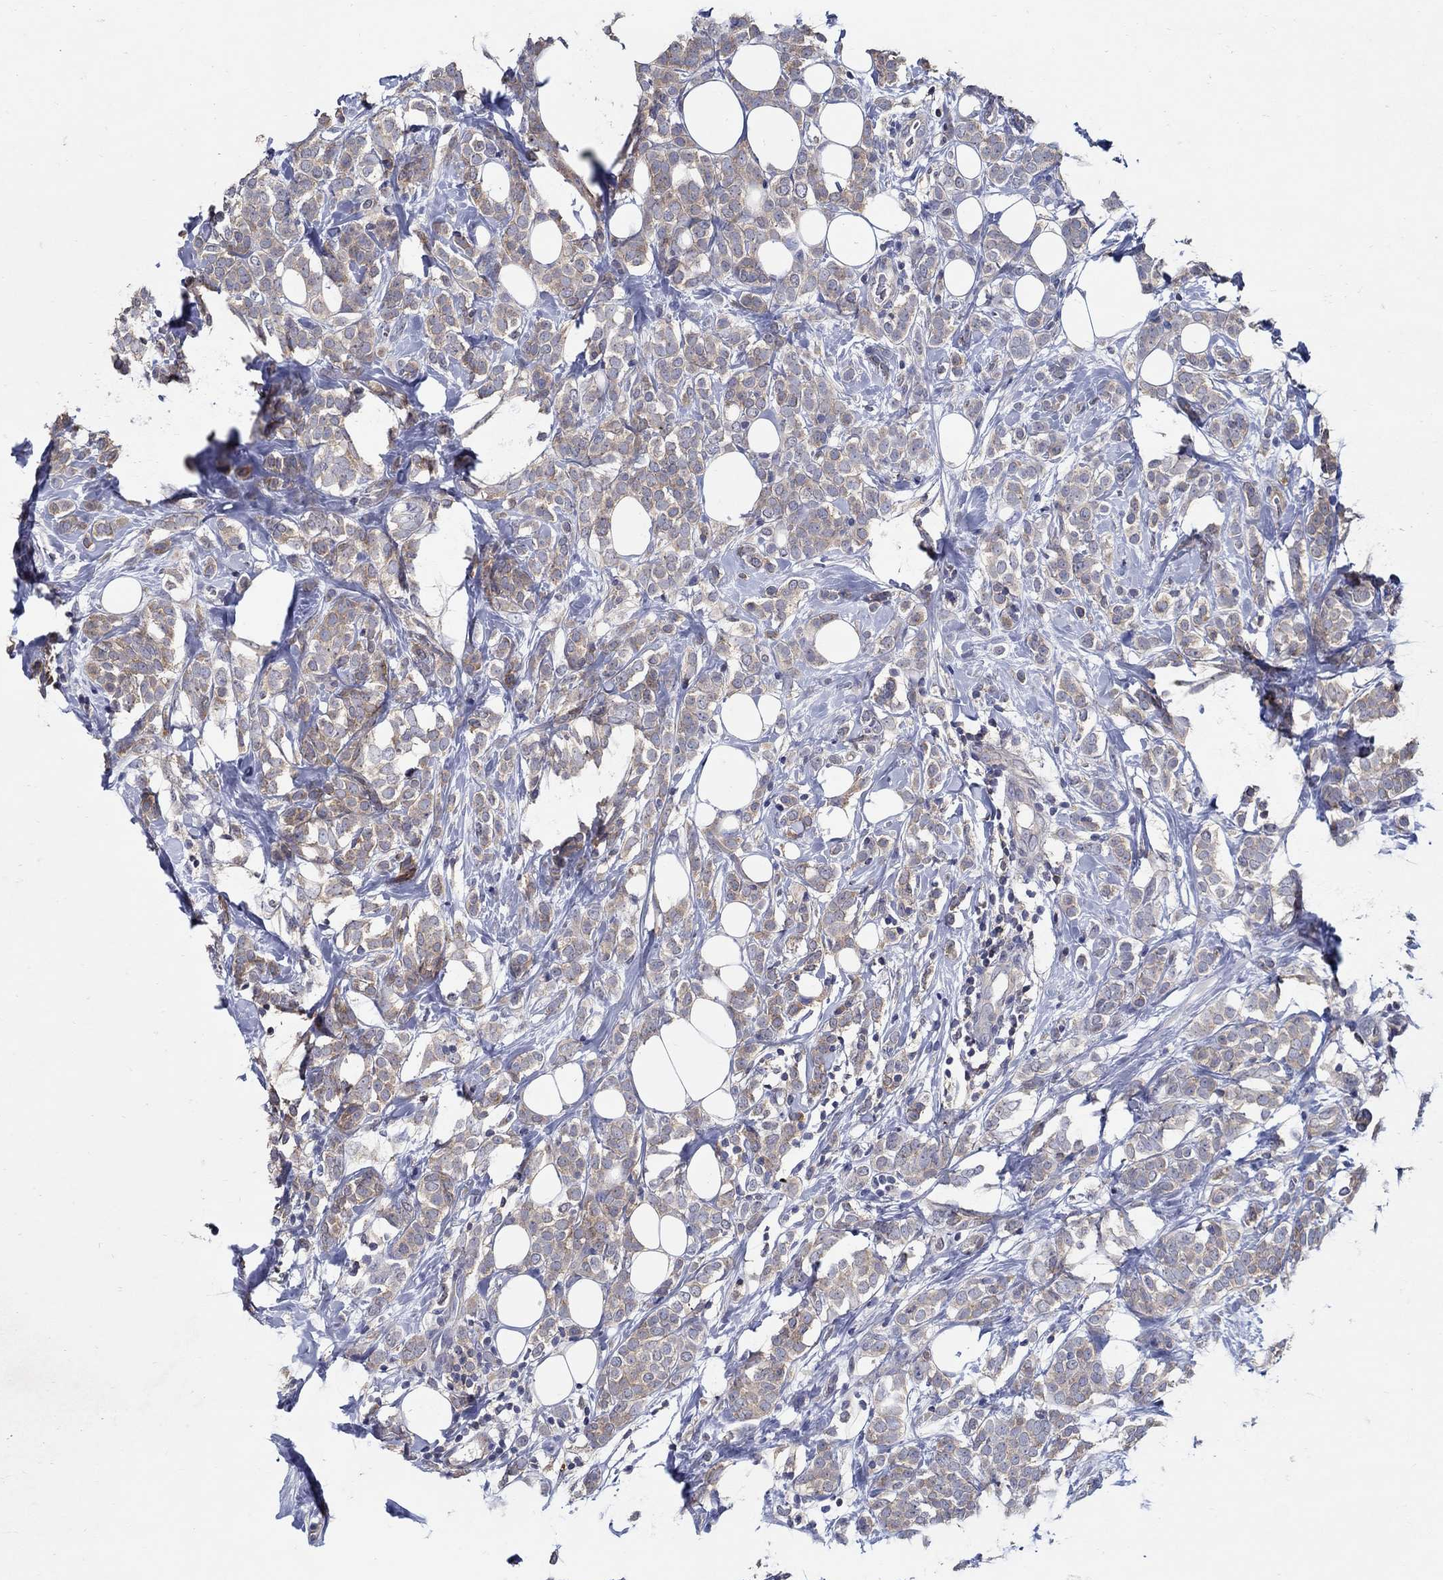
{"staining": {"intensity": "moderate", "quantity": "25%-75%", "location": "cytoplasmic/membranous"}, "tissue": "breast cancer", "cell_type": "Tumor cells", "image_type": "cancer", "snomed": [{"axis": "morphology", "description": "Lobular carcinoma"}, {"axis": "topography", "description": "Breast"}], "caption": "Breast cancer stained with a brown dye reveals moderate cytoplasmic/membranous positive expression in about 25%-75% of tumor cells.", "gene": "MTHFR", "patient": {"sex": "female", "age": 49}}